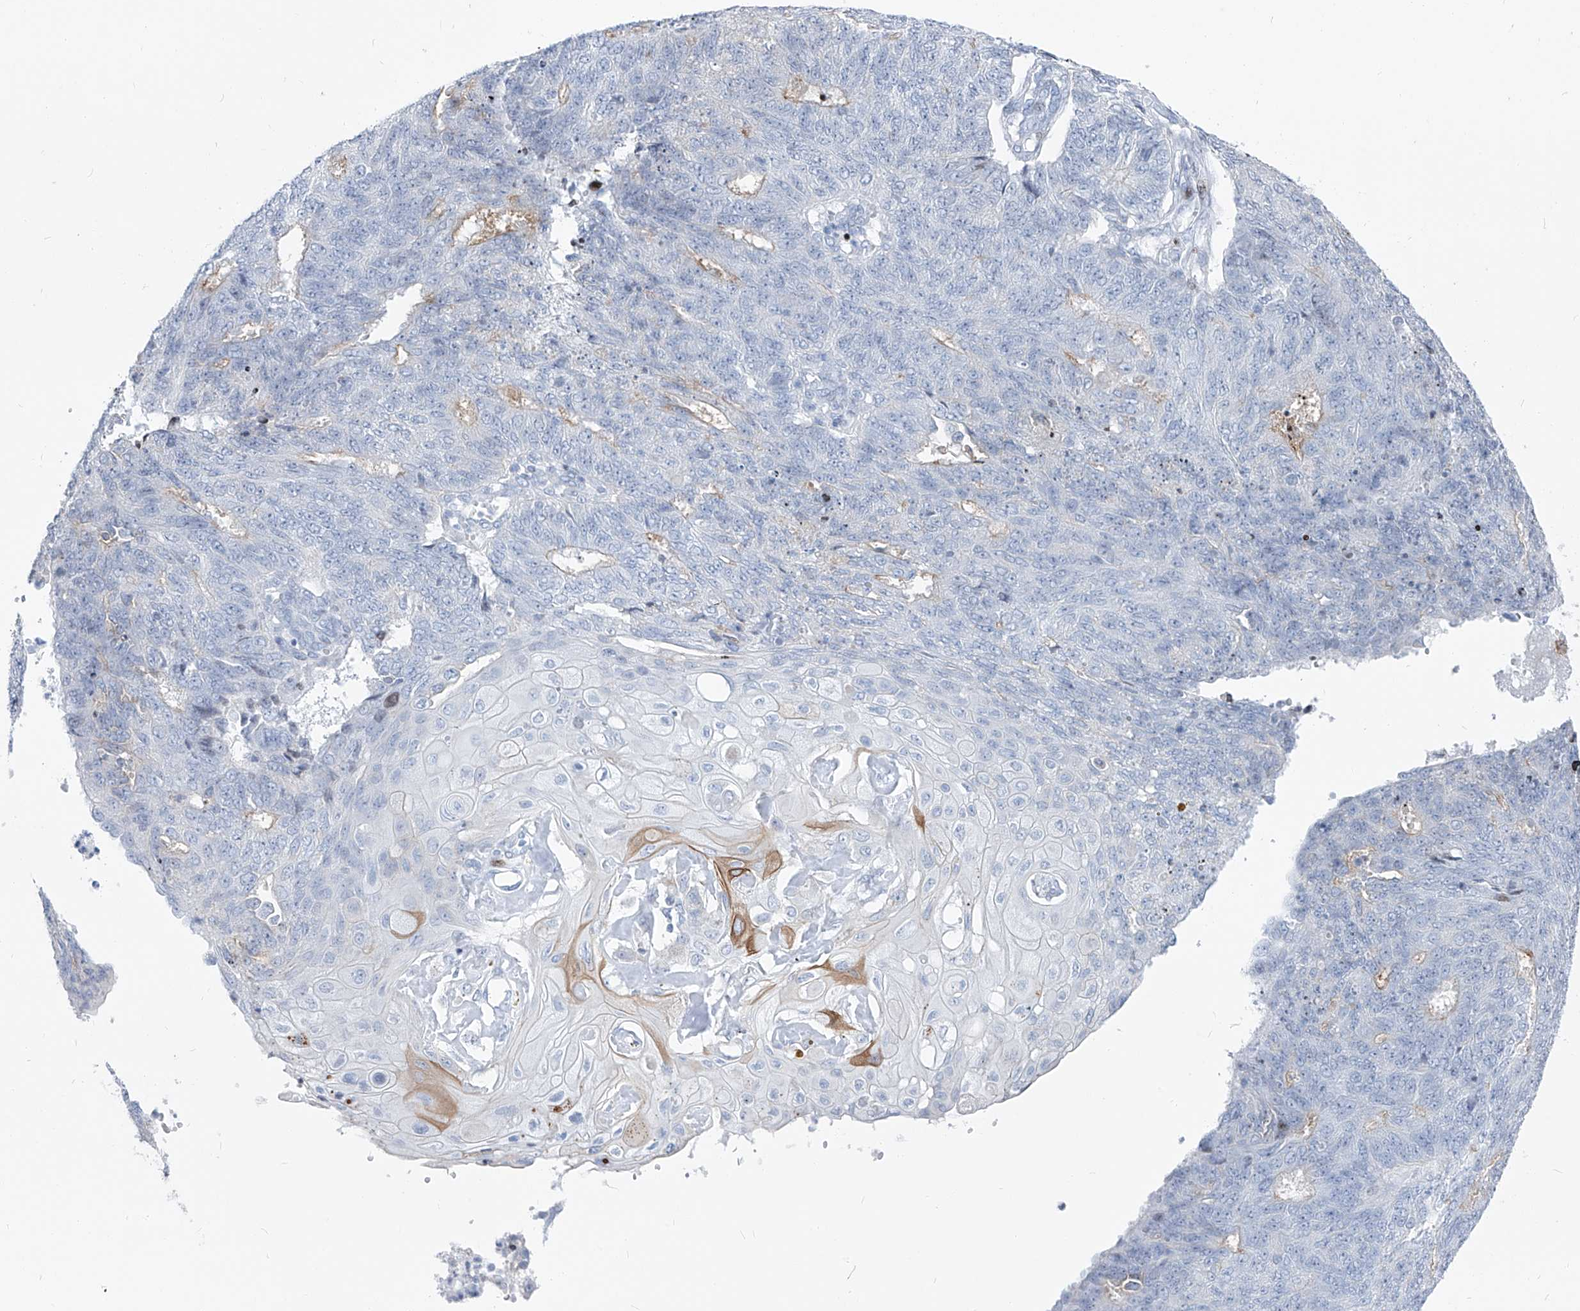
{"staining": {"intensity": "moderate", "quantity": "<25%", "location": "cytoplasmic/membranous"}, "tissue": "endometrial cancer", "cell_type": "Tumor cells", "image_type": "cancer", "snomed": [{"axis": "morphology", "description": "Adenocarcinoma, NOS"}, {"axis": "topography", "description": "Endometrium"}], "caption": "Adenocarcinoma (endometrial) stained with a protein marker exhibits moderate staining in tumor cells.", "gene": "FRS3", "patient": {"sex": "female", "age": 32}}